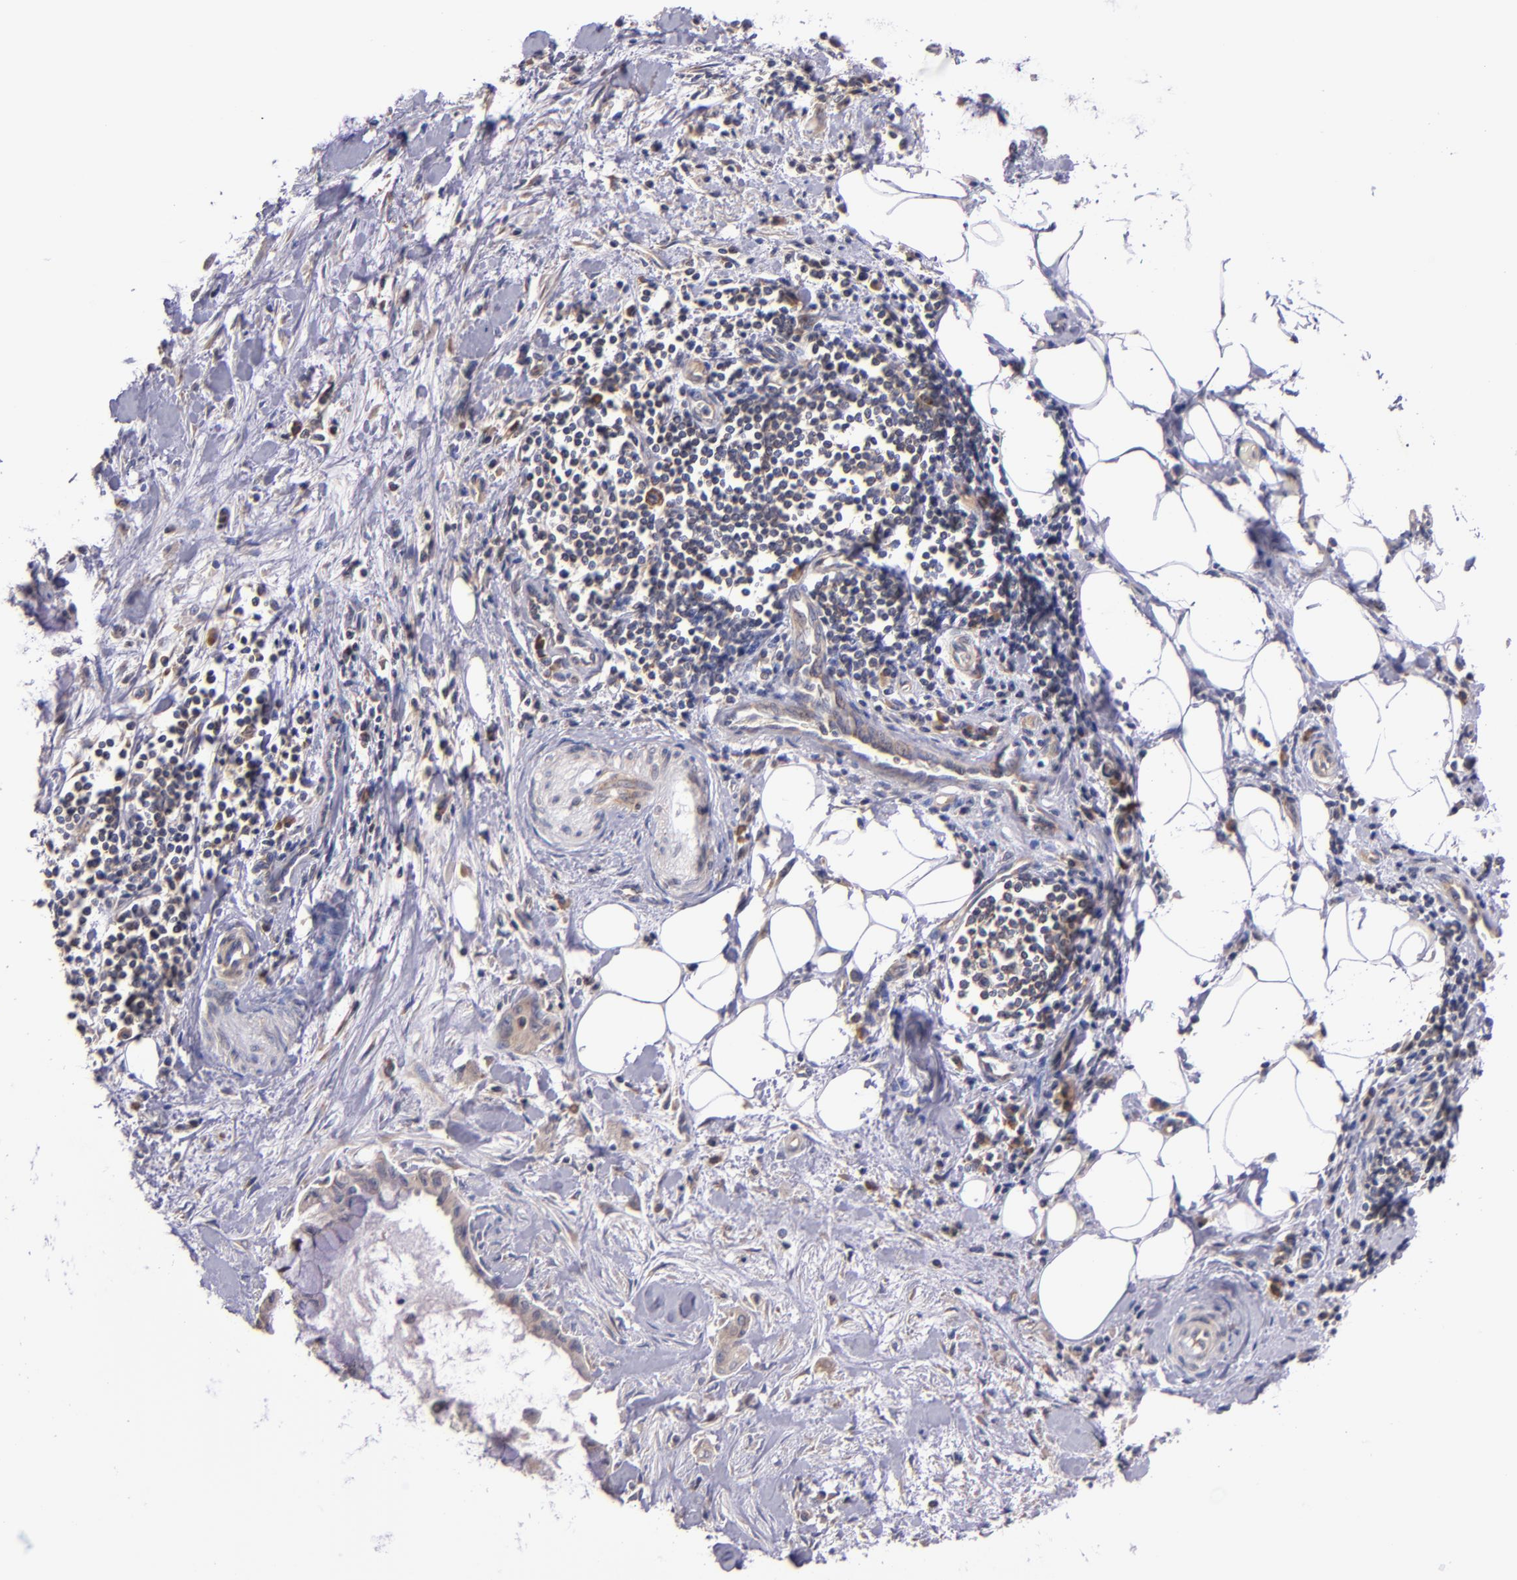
{"staining": {"intensity": "weak", "quantity": ">75%", "location": "cytoplasmic/membranous"}, "tissue": "pancreatic cancer", "cell_type": "Tumor cells", "image_type": "cancer", "snomed": [{"axis": "morphology", "description": "Adenocarcinoma, NOS"}, {"axis": "topography", "description": "Pancreas"}], "caption": "Immunohistochemistry (IHC) image of neoplastic tissue: adenocarcinoma (pancreatic) stained using immunohistochemistry displays low levels of weak protein expression localized specifically in the cytoplasmic/membranous of tumor cells, appearing as a cytoplasmic/membranous brown color.", "gene": "EIF4ENIF1", "patient": {"sex": "male", "age": 59}}